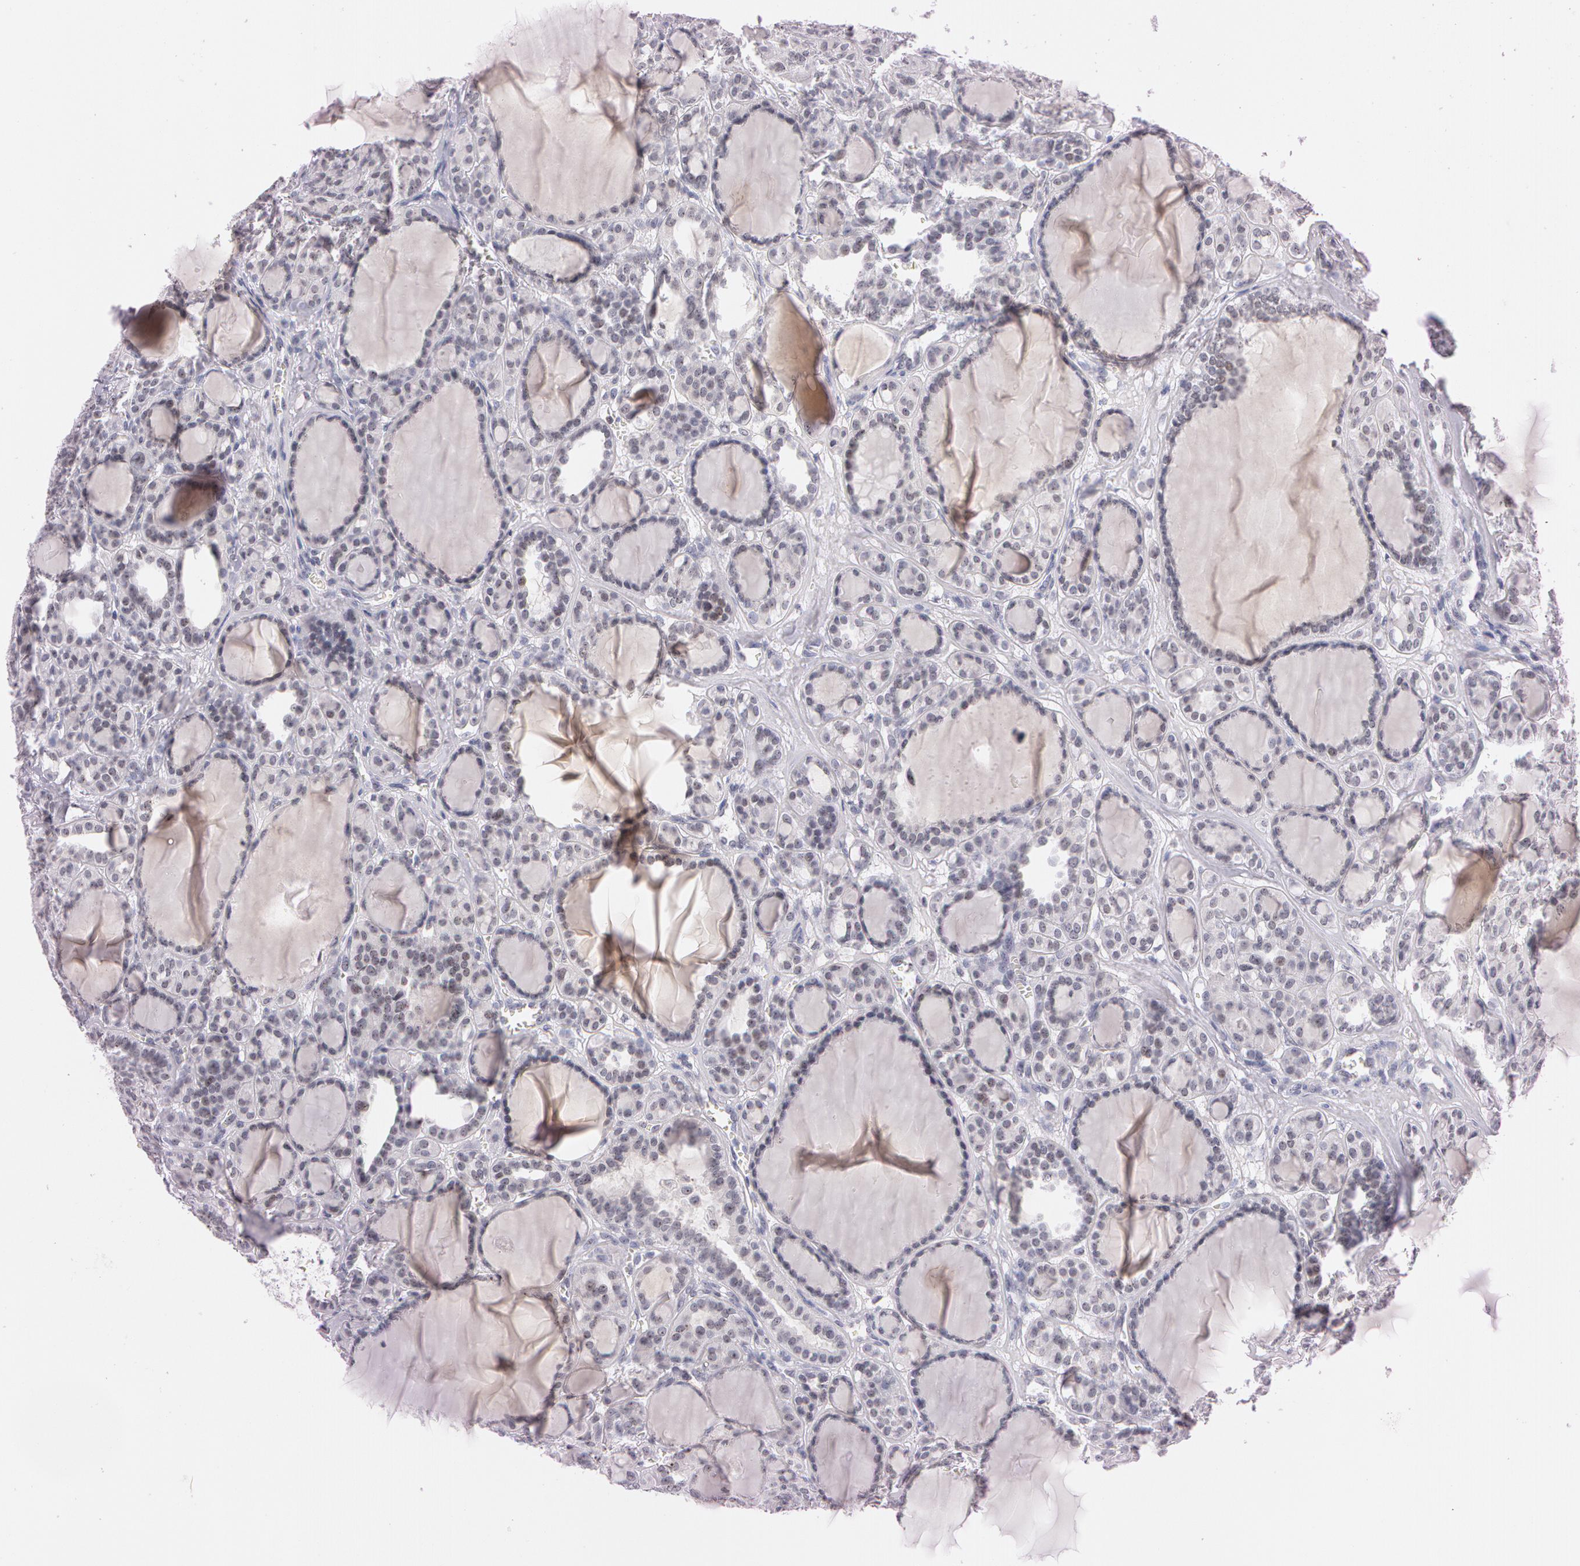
{"staining": {"intensity": "negative", "quantity": "none", "location": "none"}, "tissue": "thyroid cancer", "cell_type": "Tumor cells", "image_type": "cancer", "snomed": [{"axis": "morphology", "description": "Follicular adenoma carcinoma, NOS"}, {"axis": "topography", "description": "Thyroid gland"}], "caption": "Immunohistochemistry (IHC) of thyroid cancer (follicular adenoma carcinoma) demonstrates no staining in tumor cells.", "gene": "FBL", "patient": {"sex": "female", "age": 71}}